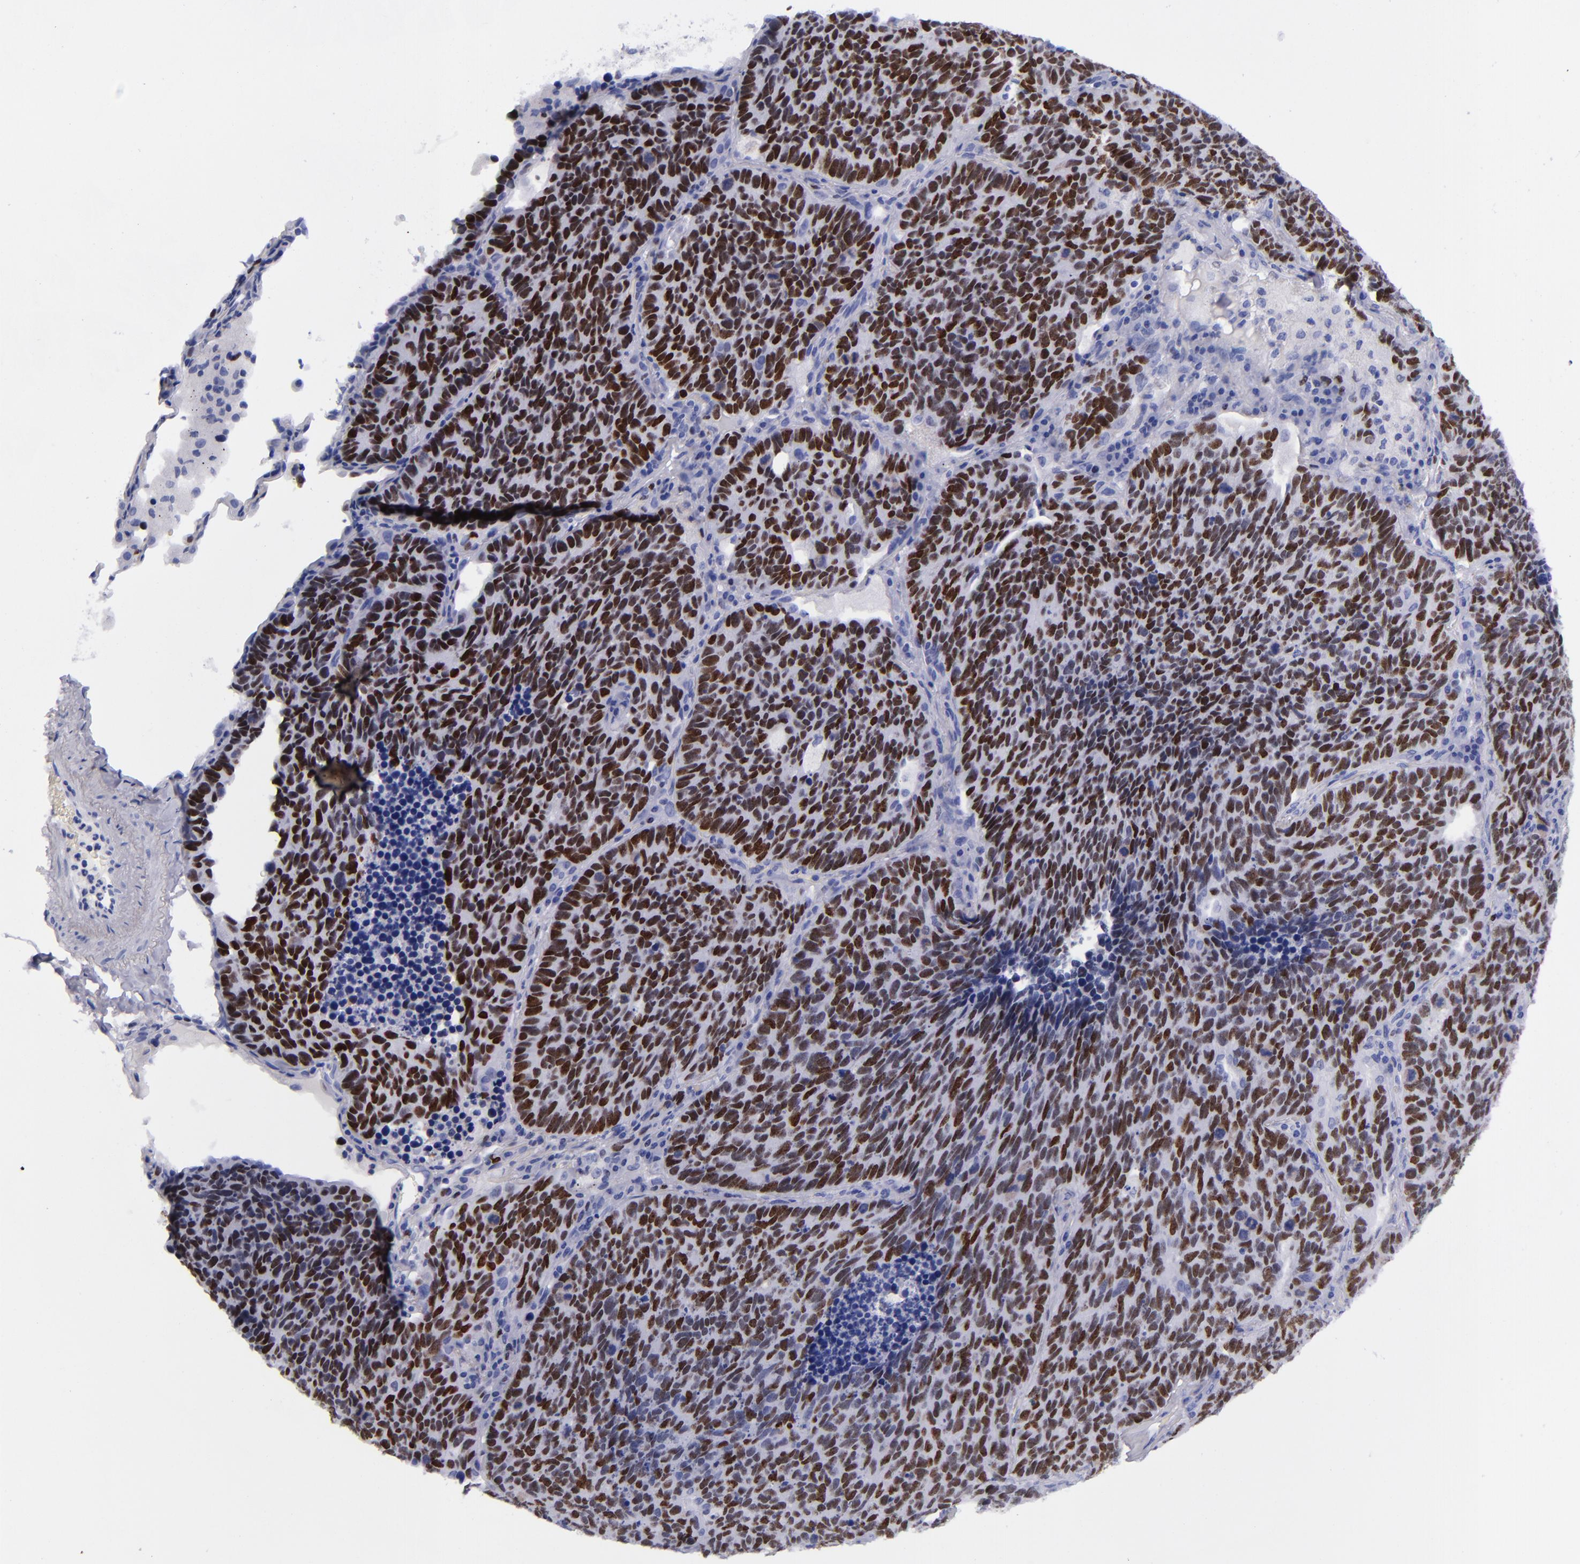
{"staining": {"intensity": "strong", "quantity": ">75%", "location": "nuclear"}, "tissue": "lung cancer", "cell_type": "Tumor cells", "image_type": "cancer", "snomed": [{"axis": "morphology", "description": "Neoplasm, malignant, NOS"}, {"axis": "topography", "description": "Lung"}], "caption": "A histopathology image showing strong nuclear staining in approximately >75% of tumor cells in lung cancer, as visualized by brown immunohistochemical staining.", "gene": "MCM7", "patient": {"sex": "female", "age": 75}}